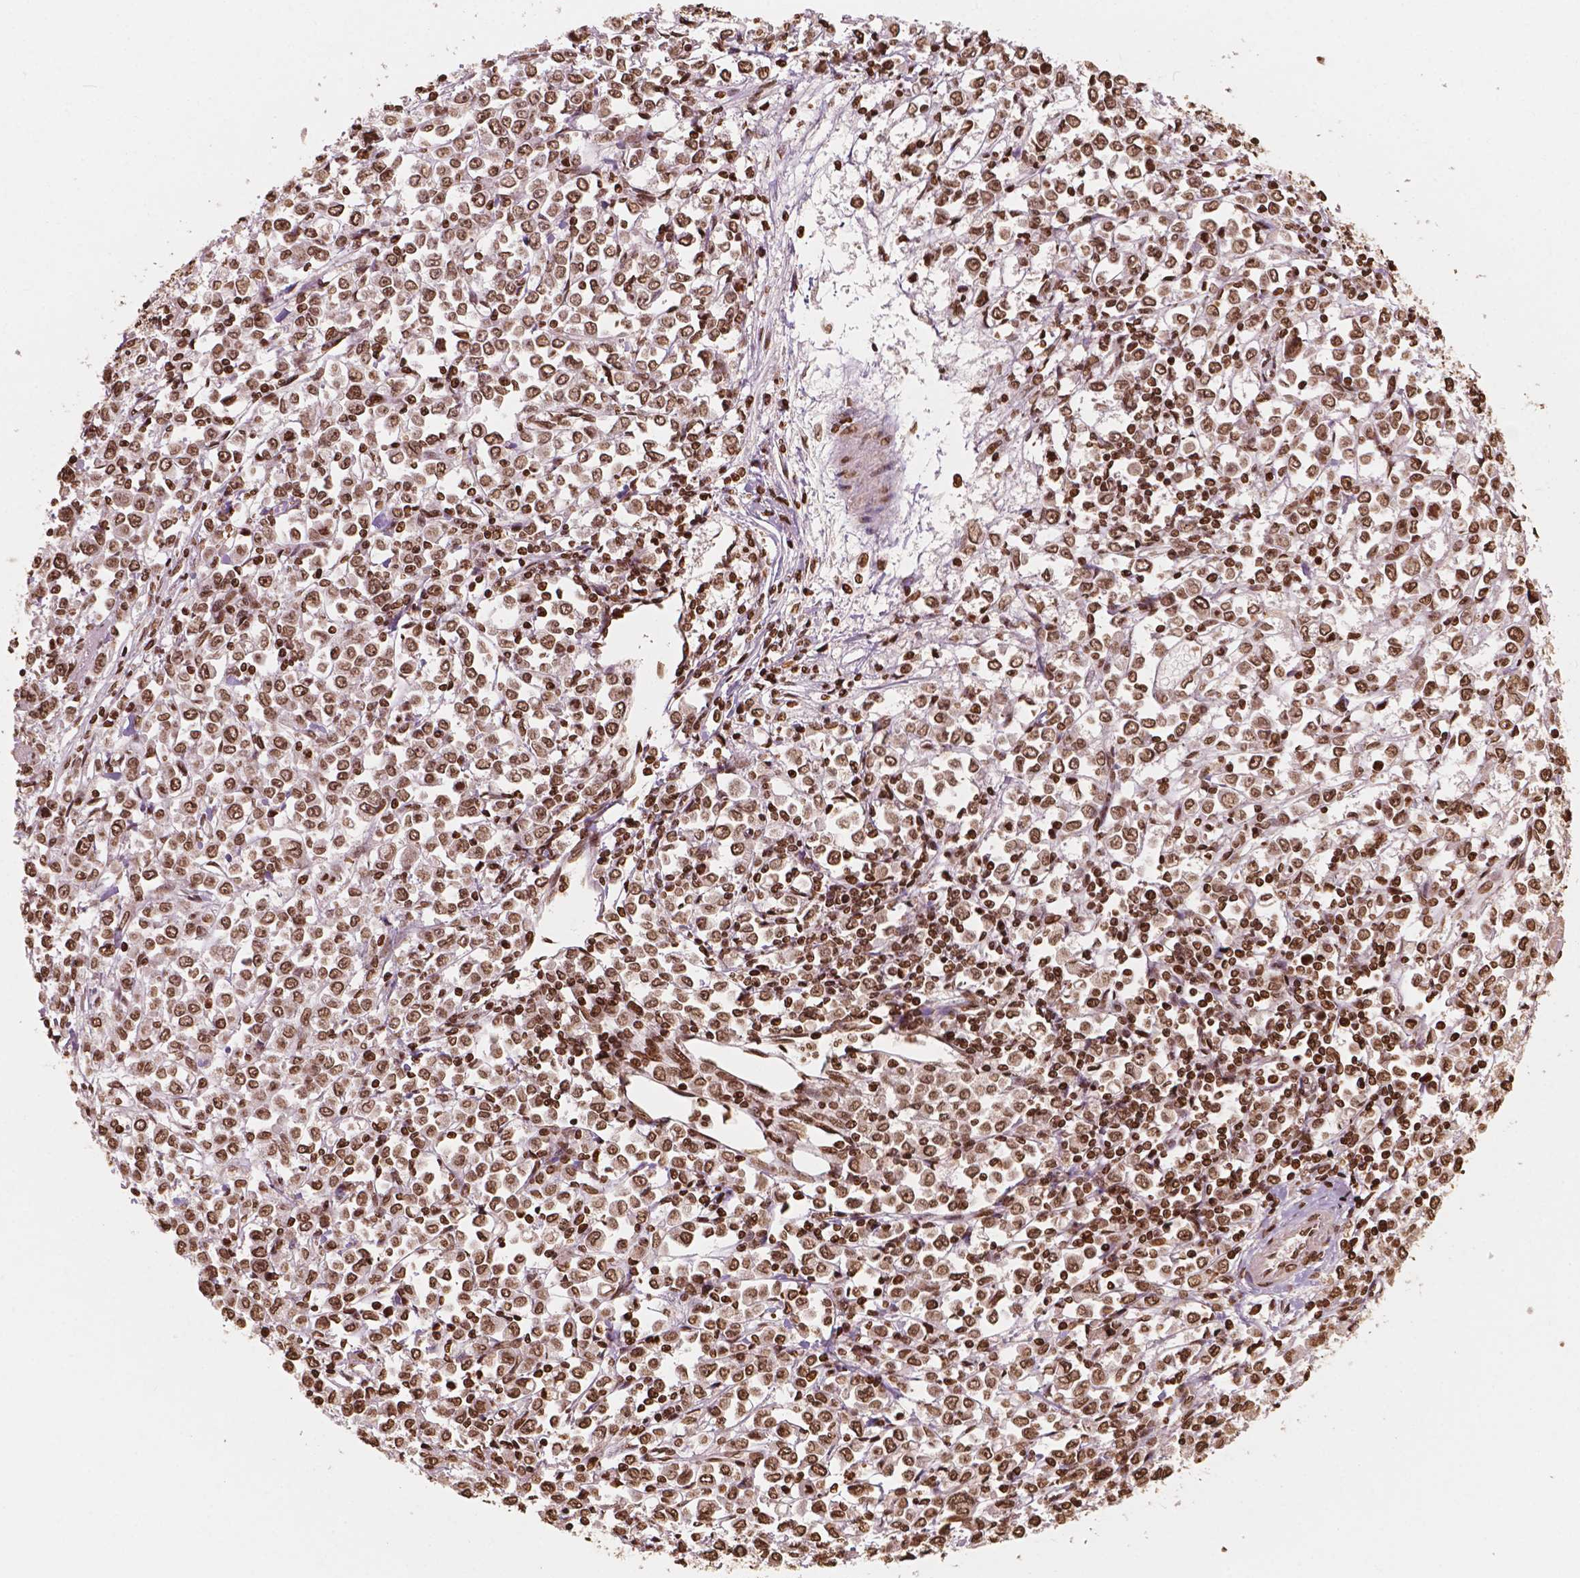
{"staining": {"intensity": "moderate", "quantity": ">75%", "location": "nuclear"}, "tissue": "stomach cancer", "cell_type": "Tumor cells", "image_type": "cancer", "snomed": [{"axis": "morphology", "description": "Adenocarcinoma, NOS"}, {"axis": "topography", "description": "Stomach, upper"}], "caption": "Stomach adenocarcinoma tissue shows moderate nuclear expression in about >75% of tumor cells", "gene": "H3C7", "patient": {"sex": "male", "age": 70}}